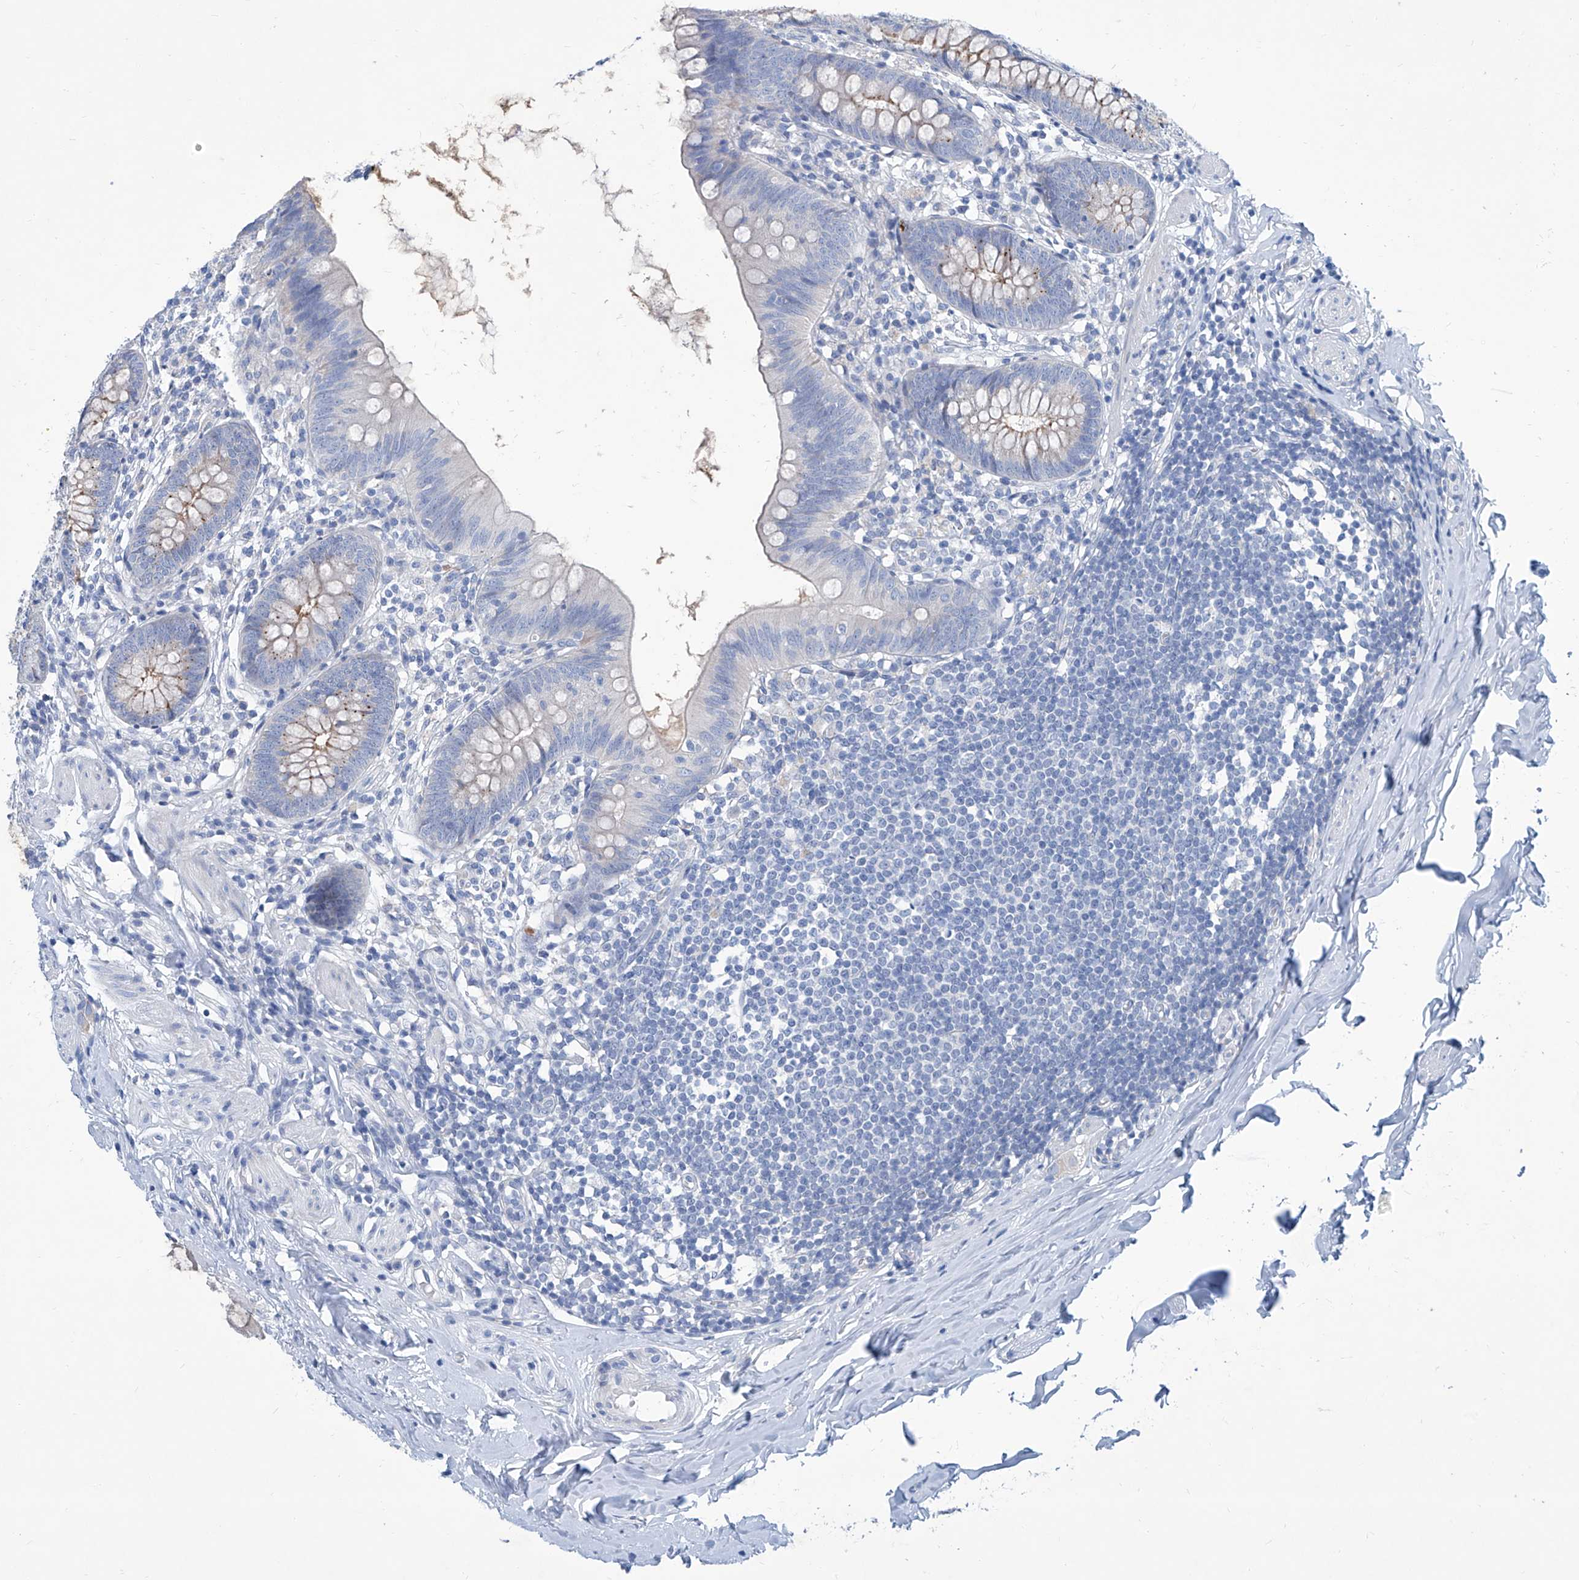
{"staining": {"intensity": "weak", "quantity": "<25%", "location": "cytoplasmic/membranous"}, "tissue": "appendix", "cell_type": "Glandular cells", "image_type": "normal", "snomed": [{"axis": "morphology", "description": "Normal tissue, NOS"}, {"axis": "topography", "description": "Appendix"}], "caption": "An immunohistochemistry (IHC) micrograph of unremarkable appendix is shown. There is no staining in glandular cells of appendix.", "gene": "ZNF519", "patient": {"sex": "female", "age": 62}}